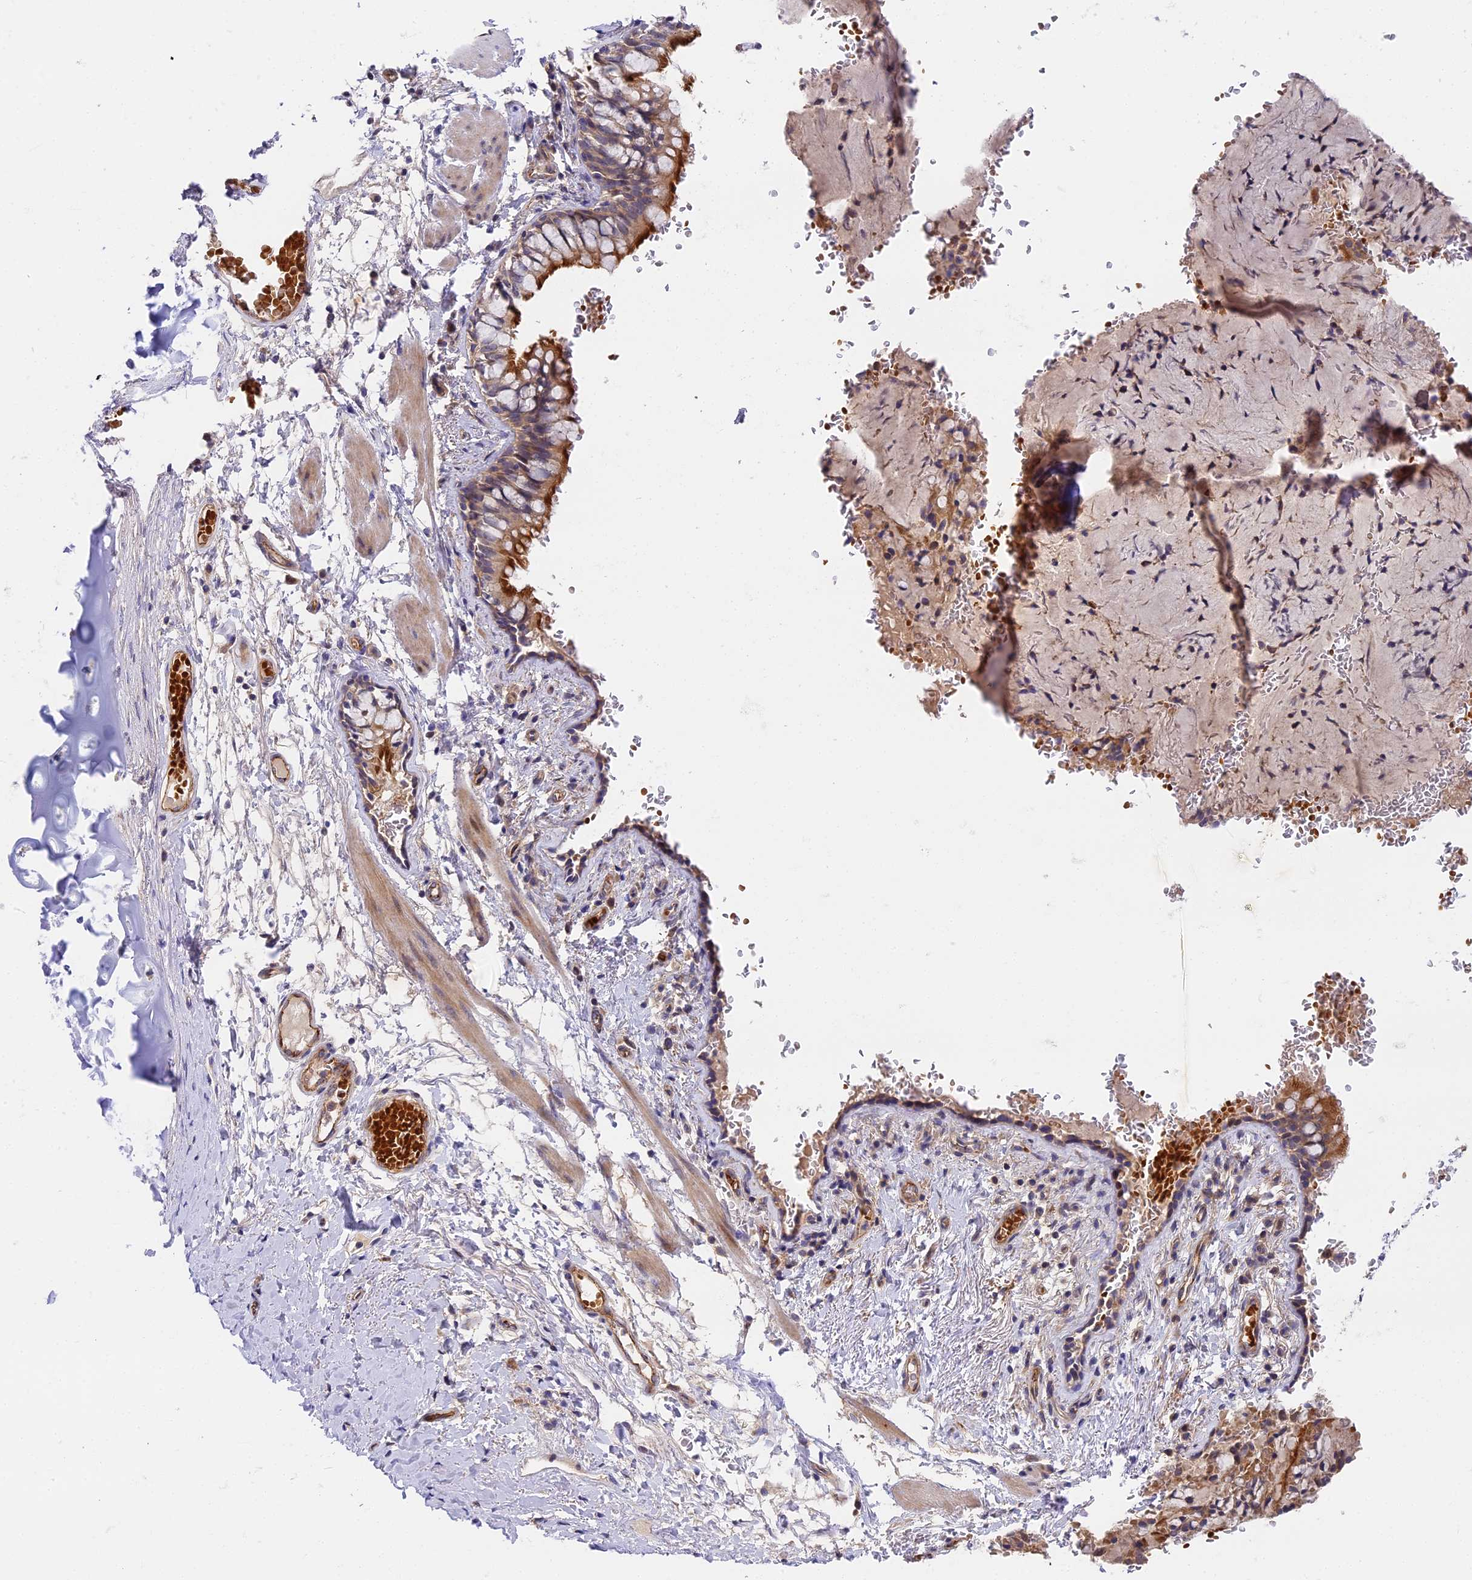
{"staining": {"intensity": "moderate", "quantity": ">75%", "location": "cytoplasmic/membranous"}, "tissue": "bronchus", "cell_type": "Respiratory epithelial cells", "image_type": "normal", "snomed": [{"axis": "morphology", "description": "Normal tissue, NOS"}, {"axis": "topography", "description": "Cartilage tissue"}, {"axis": "topography", "description": "Bronchus"}], "caption": "Protein analysis of unremarkable bronchus demonstrates moderate cytoplasmic/membranous positivity in about >75% of respiratory epithelial cells.", "gene": "MISP3", "patient": {"sex": "female", "age": 36}}